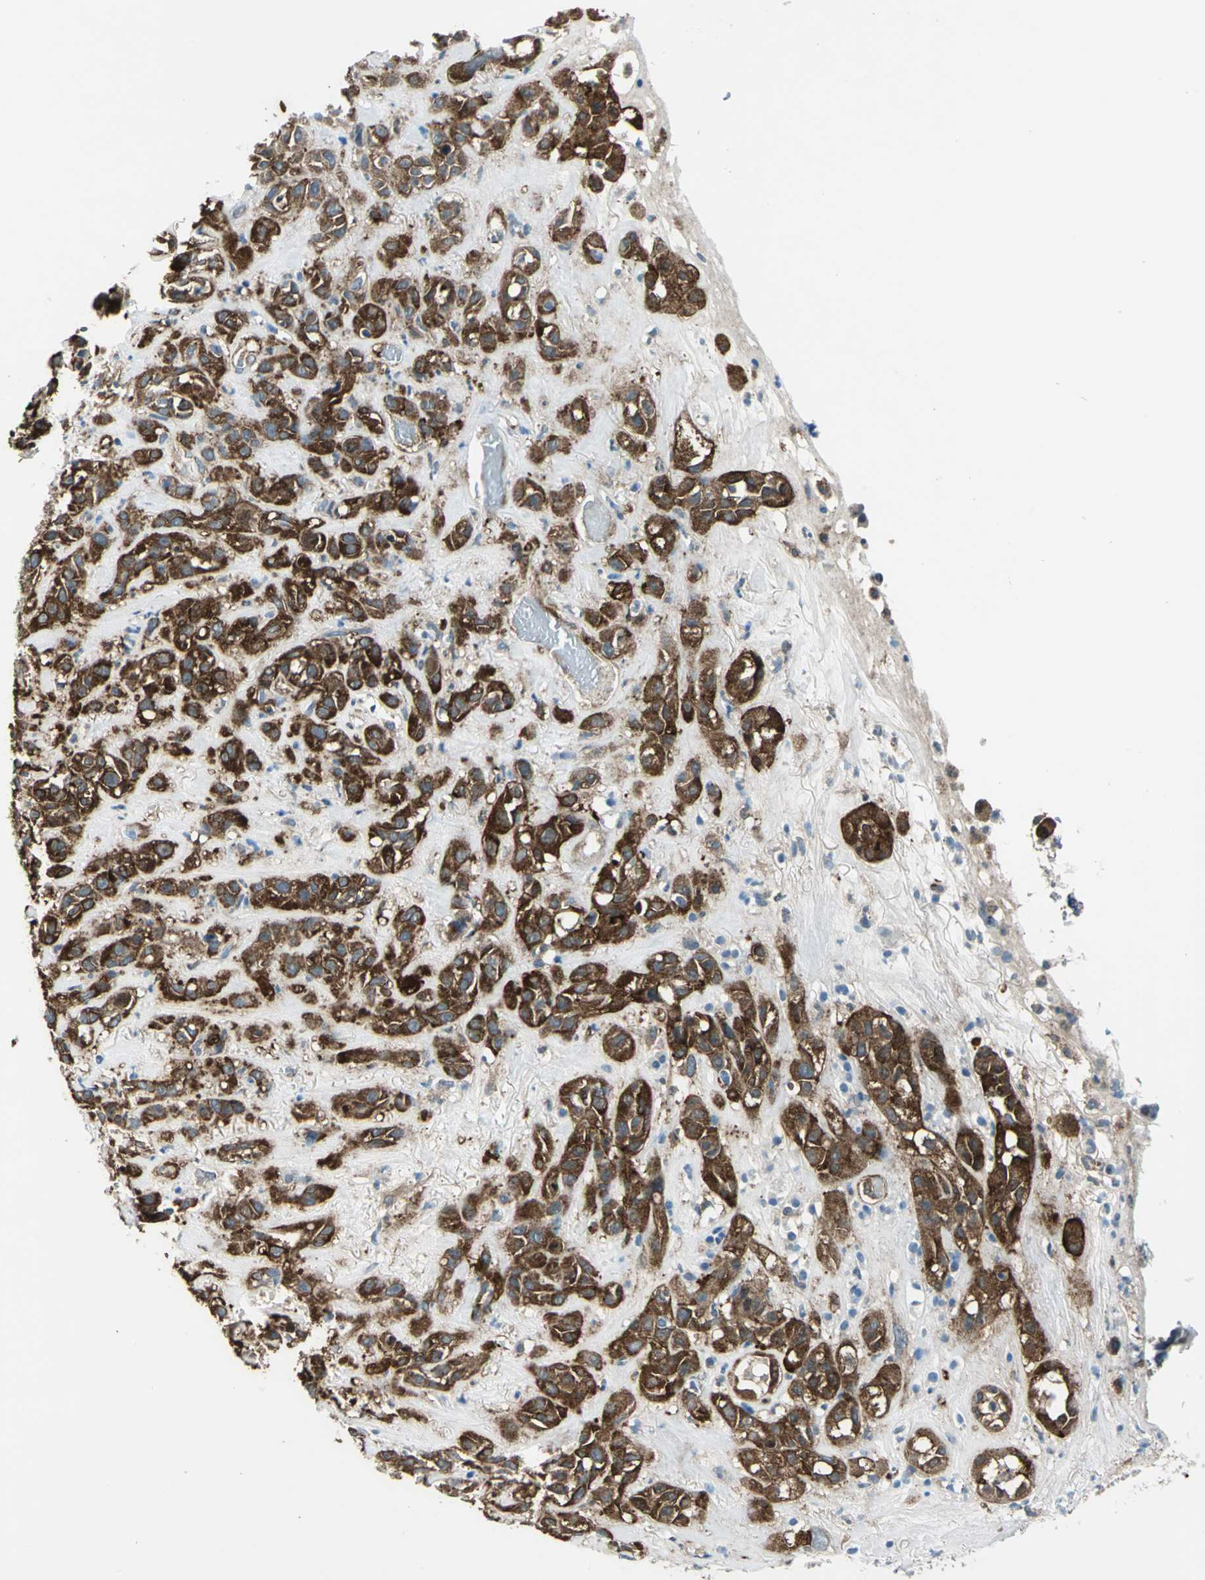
{"staining": {"intensity": "strong", "quantity": ">75%", "location": "cytoplasmic/membranous"}, "tissue": "head and neck cancer", "cell_type": "Tumor cells", "image_type": "cancer", "snomed": [{"axis": "morphology", "description": "Squamous cell carcinoma, NOS"}, {"axis": "topography", "description": "Head-Neck"}], "caption": "Immunohistochemical staining of head and neck cancer (squamous cell carcinoma) reveals high levels of strong cytoplasmic/membranous positivity in about >75% of tumor cells. The protein of interest is stained brown, and the nuclei are stained in blue (DAB IHC with brightfield microscopy, high magnification).", "gene": "HSPB1", "patient": {"sex": "male", "age": 62}}